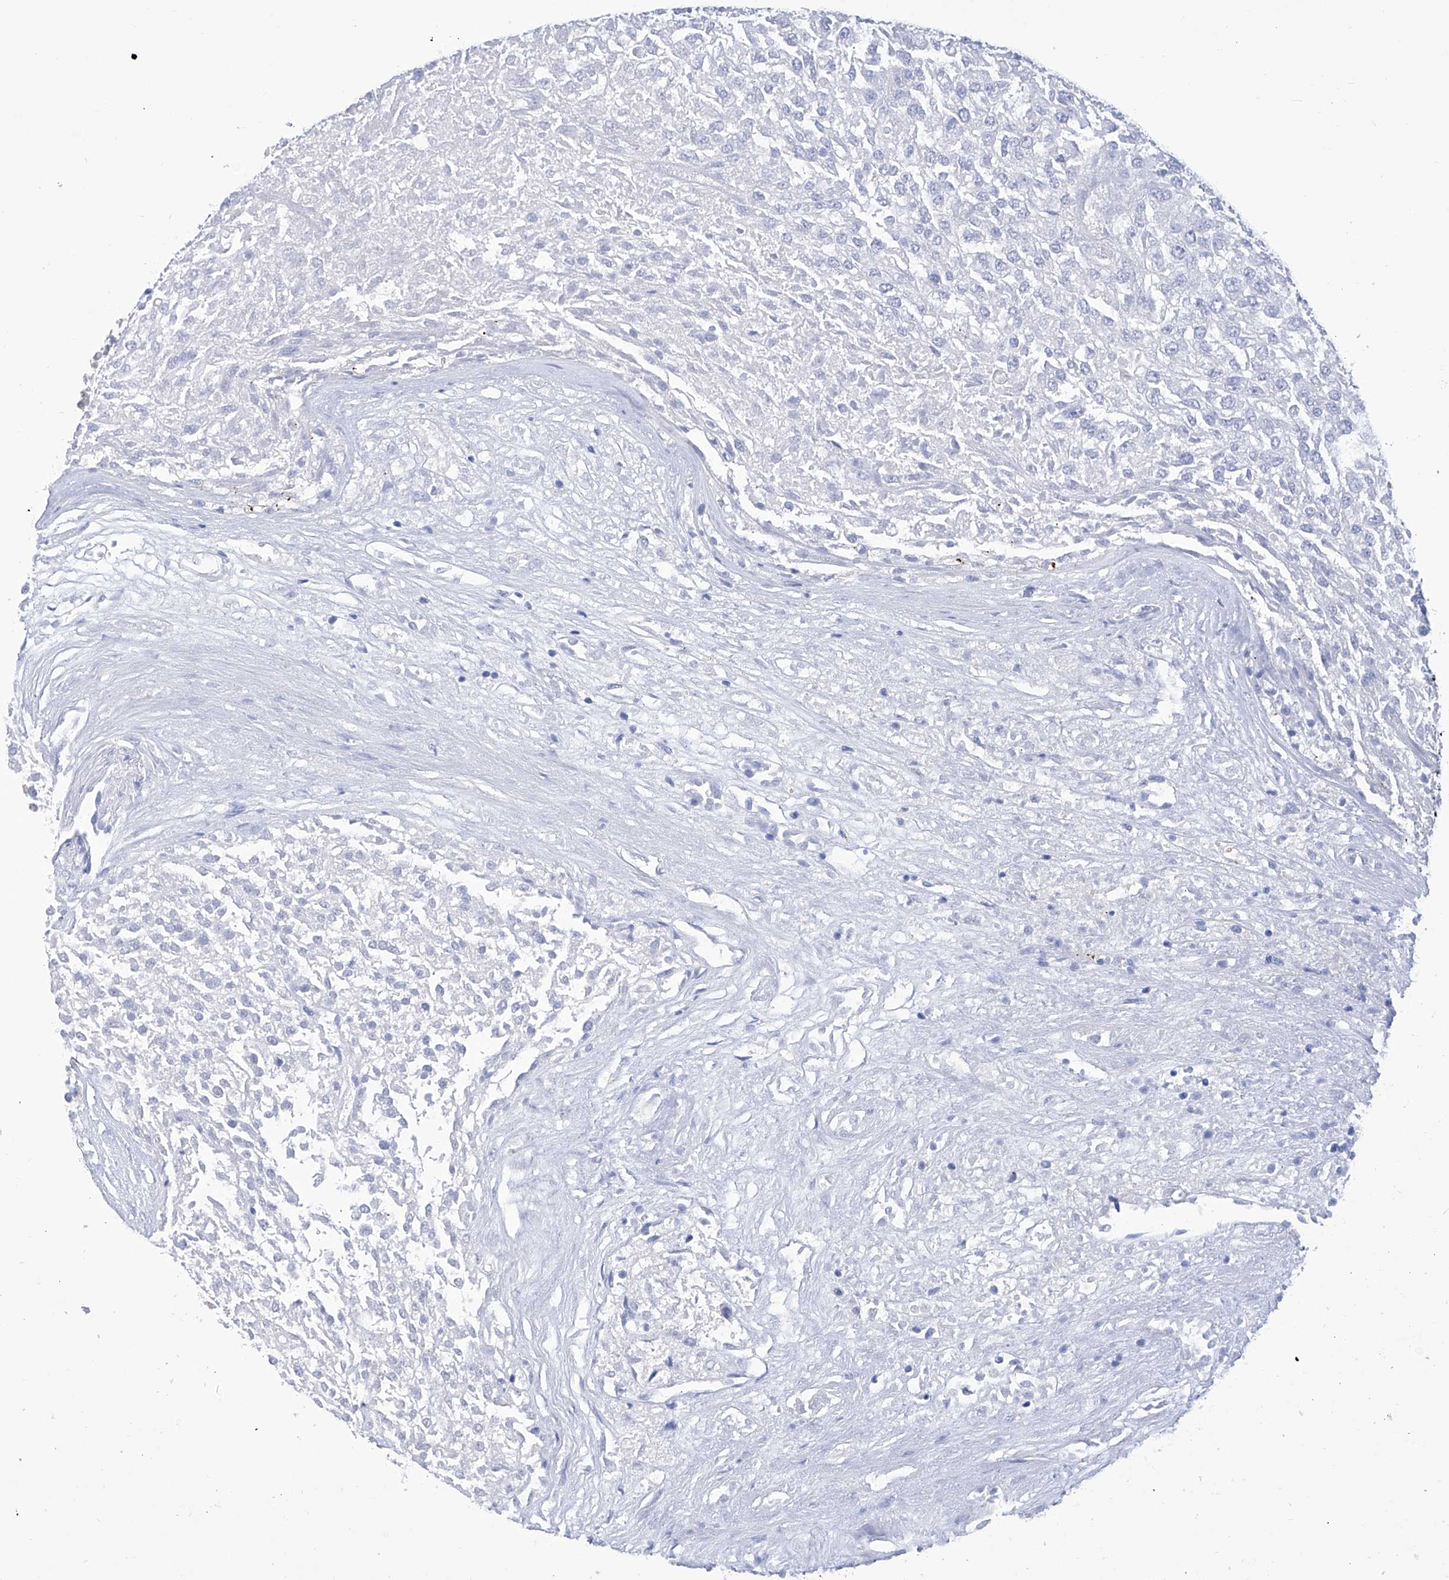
{"staining": {"intensity": "negative", "quantity": "none", "location": "none"}, "tissue": "renal cancer", "cell_type": "Tumor cells", "image_type": "cancer", "snomed": [{"axis": "morphology", "description": "Adenocarcinoma, NOS"}, {"axis": "topography", "description": "Kidney"}], "caption": "An immunohistochemistry photomicrograph of adenocarcinoma (renal) is shown. There is no staining in tumor cells of adenocarcinoma (renal). (Immunohistochemistry (ihc), brightfield microscopy, high magnification).", "gene": "SMS", "patient": {"sex": "female", "age": 54}}